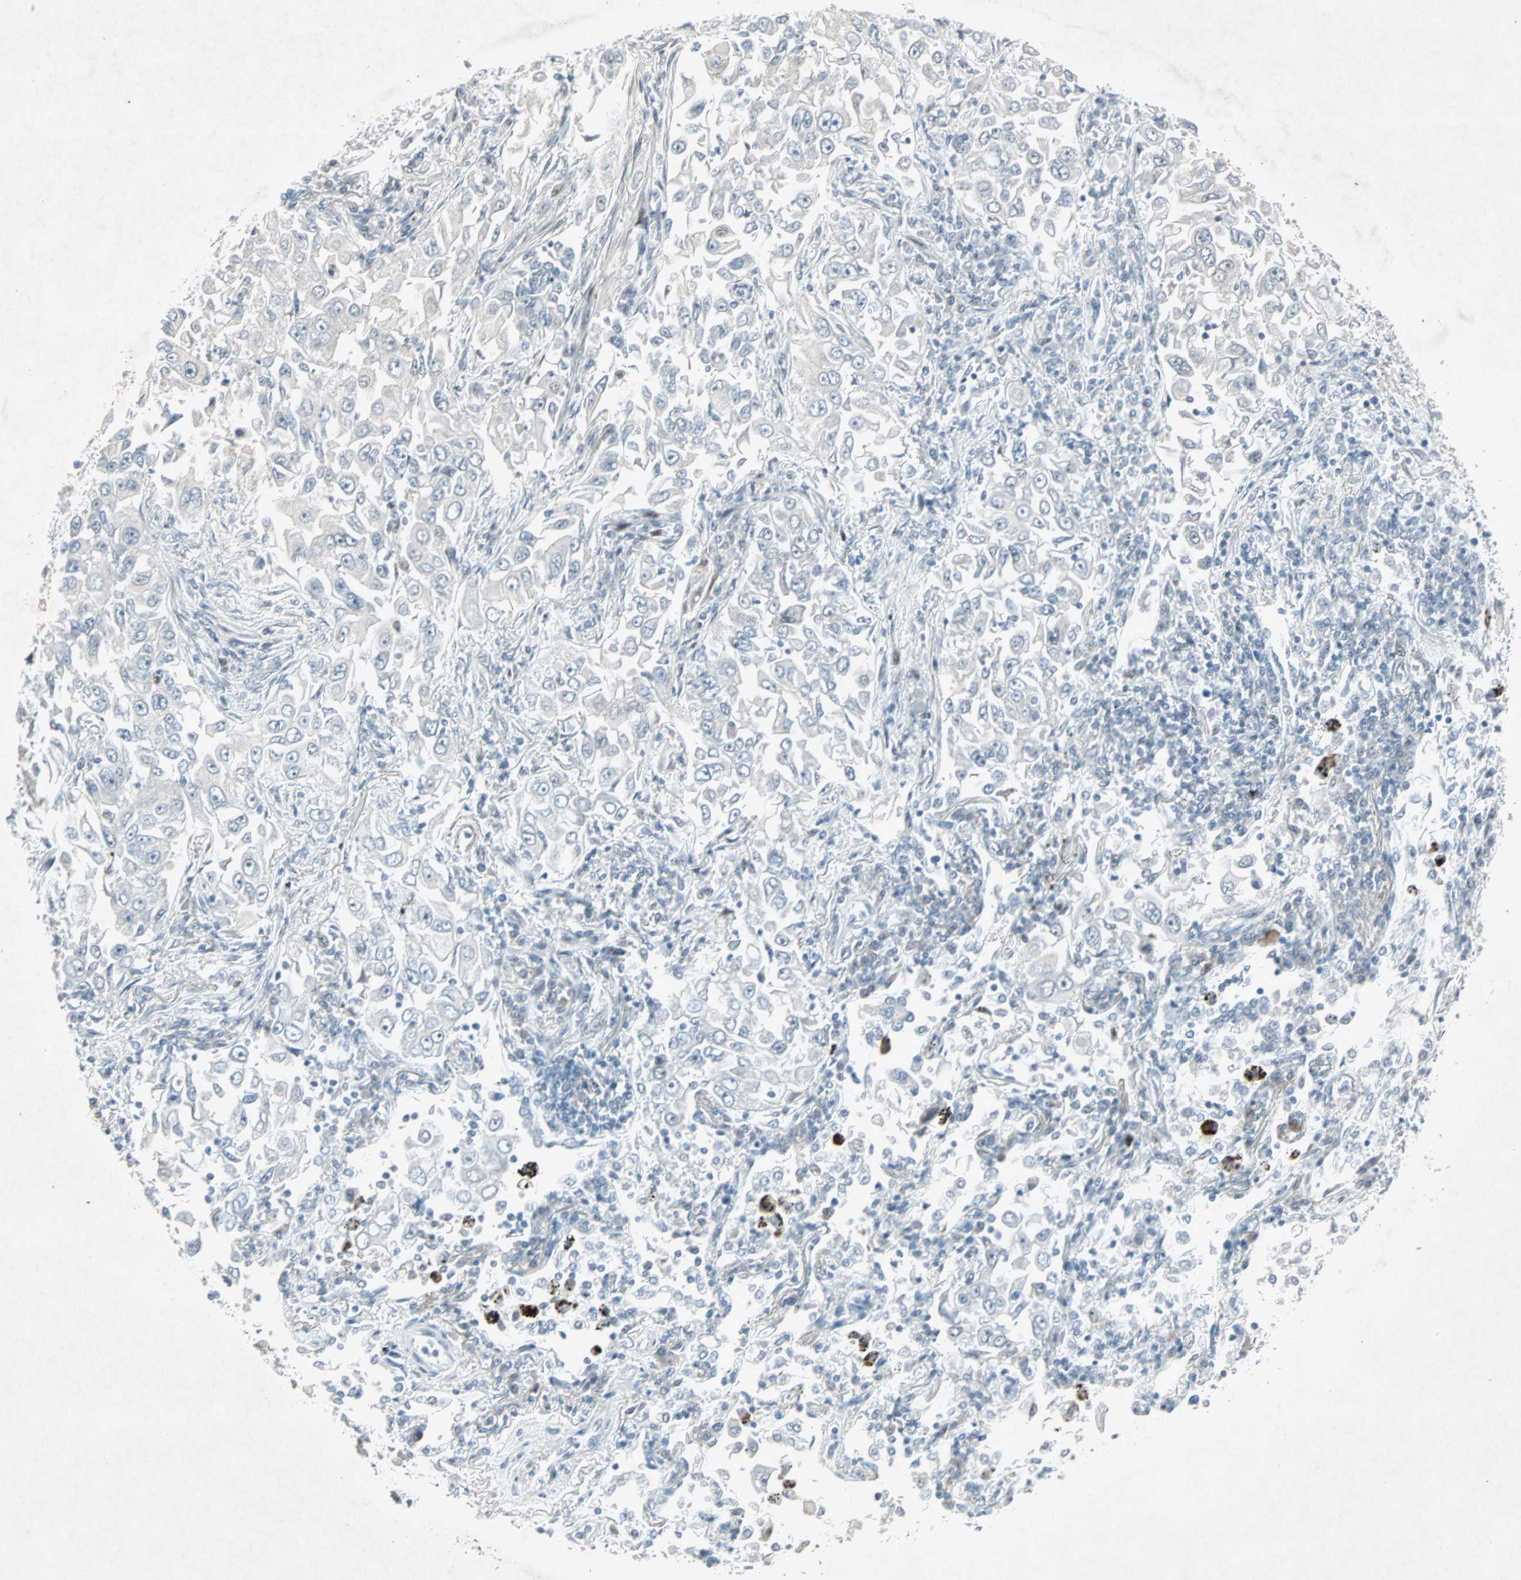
{"staining": {"intensity": "negative", "quantity": "none", "location": "none"}, "tissue": "lung cancer", "cell_type": "Tumor cells", "image_type": "cancer", "snomed": [{"axis": "morphology", "description": "Adenocarcinoma, NOS"}, {"axis": "topography", "description": "Lung"}], "caption": "Immunohistochemistry (IHC) of human lung cancer (adenocarcinoma) shows no positivity in tumor cells.", "gene": "LANCL3", "patient": {"sex": "male", "age": 84}}